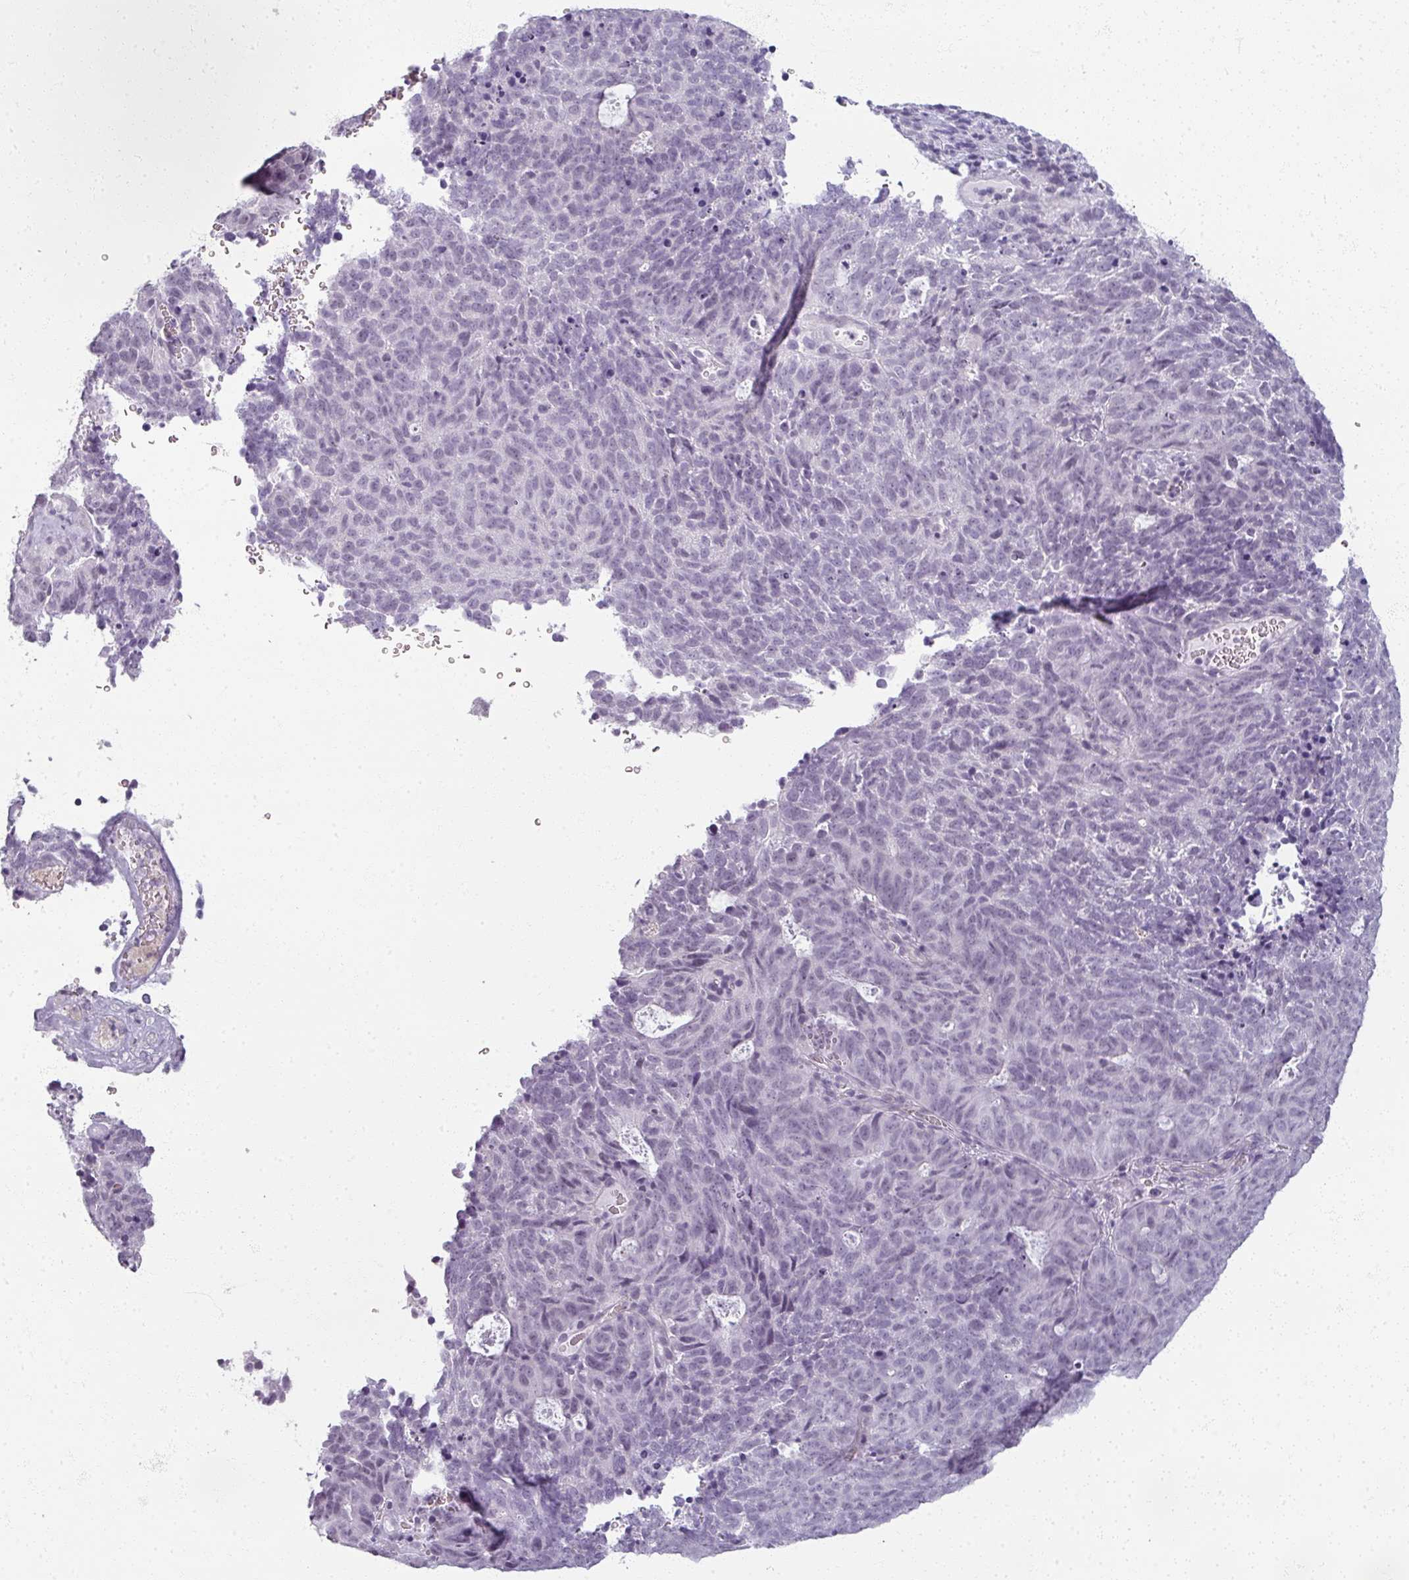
{"staining": {"intensity": "negative", "quantity": "none", "location": "none"}, "tissue": "cervical cancer", "cell_type": "Tumor cells", "image_type": "cancer", "snomed": [{"axis": "morphology", "description": "Adenocarcinoma, NOS"}, {"axis": "topography", "description": "Cervix"}], "caption": "There is no significant expression in tumor cells of adenocarcinoma (cervical).", "gene": "RFPL2", "patient": {"sex": "female", "age": 38}}